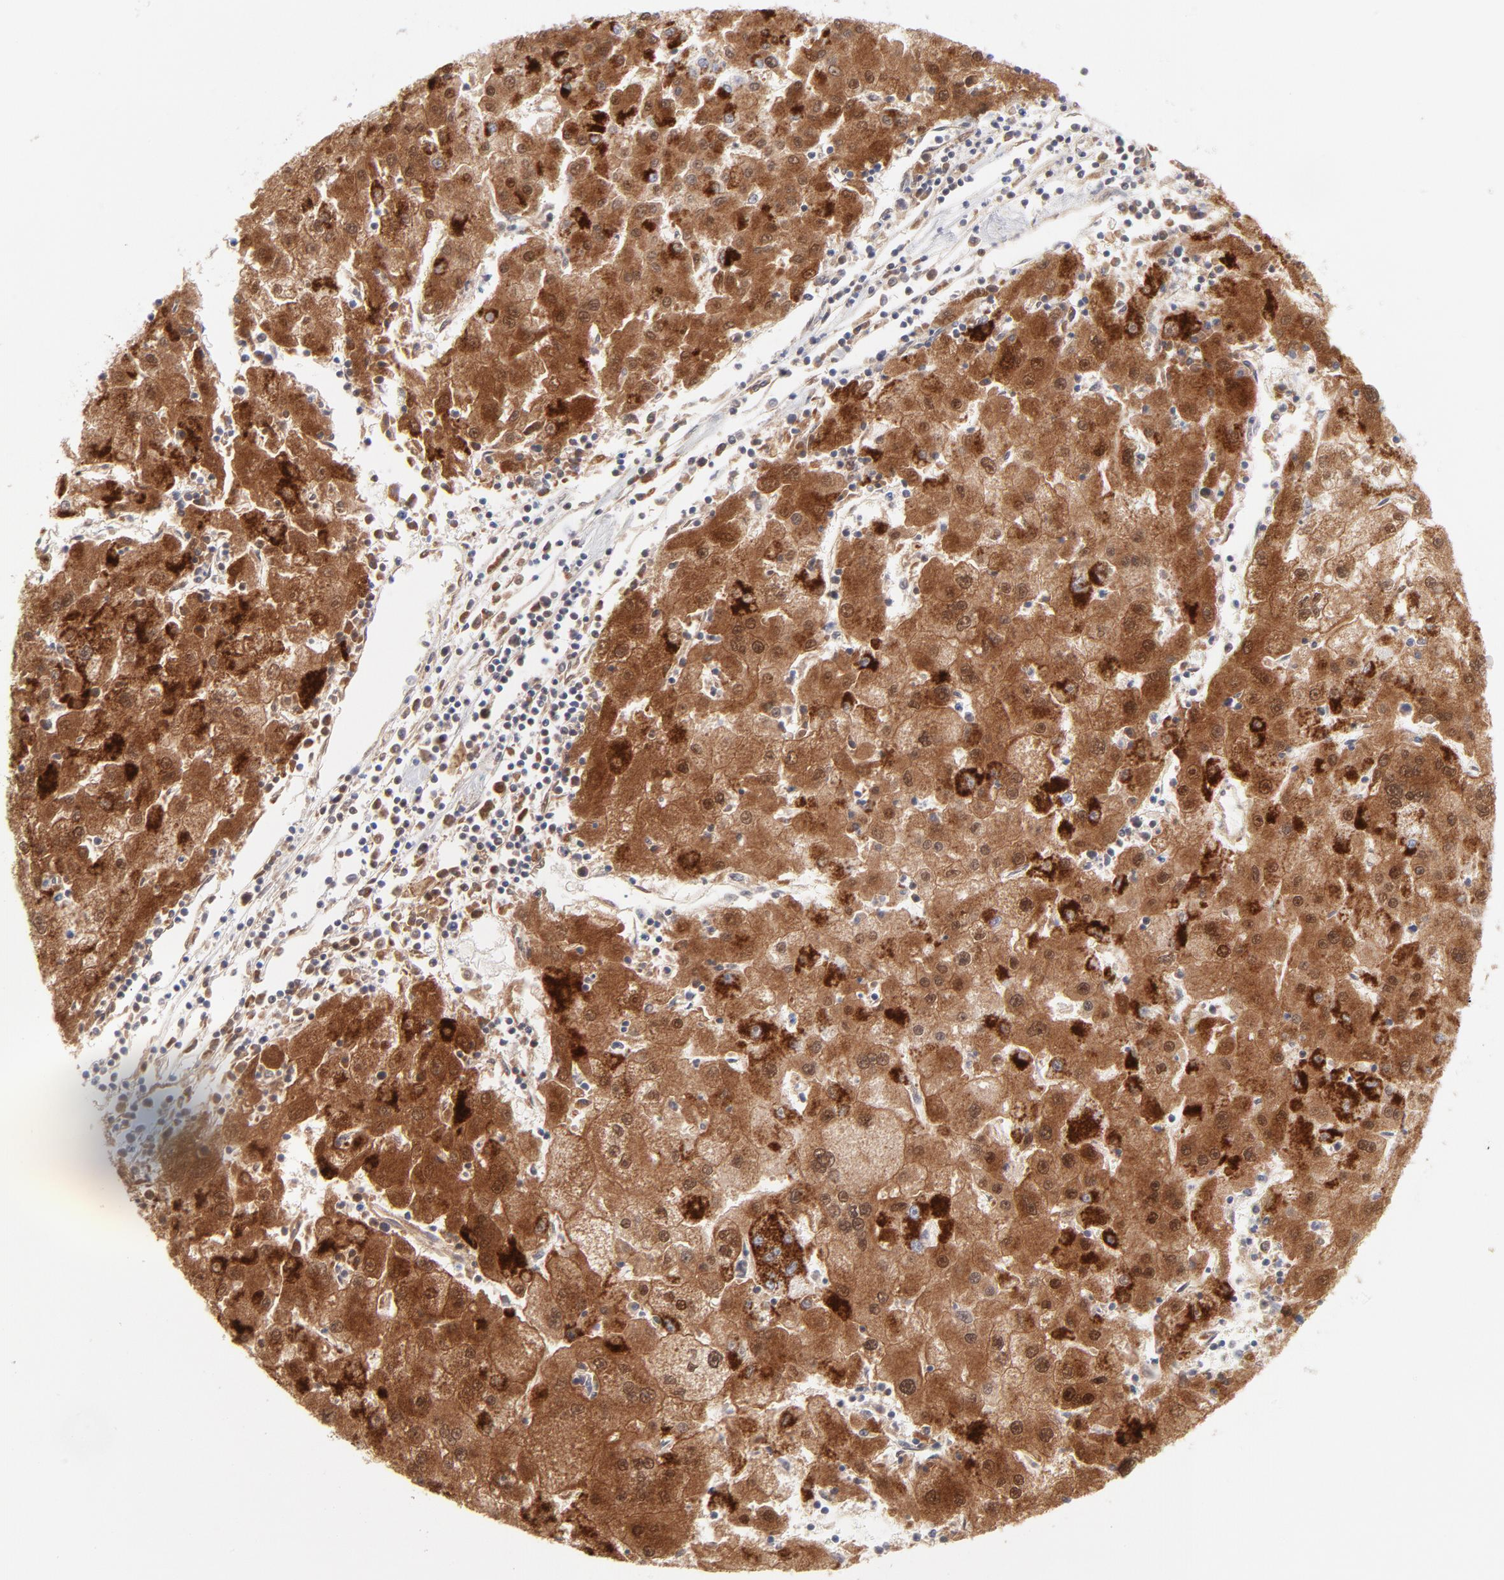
{"staining": {"intensity": "strong", "quantity": "<25%", "location": "cytoplasmic/membranous"}, "tissue": "liver cancer", "cell_type": "Tumor cells", "image_type": "cancer", "snomed": [{"axis": "morphology", "description": "Carcinoma, Hepatocellular, NOS"}, {"axis": "topography", "description": "Liver"}], "caption": "IHC photomicrograph of liver cancer stained for a protein (brown), which reveals medium levels of strong cytoplasmic/membranous expression in approximately <25% of tumor cells.", "gene": "TIMM8A", "patient": {"sex": "male", "age": 72}}